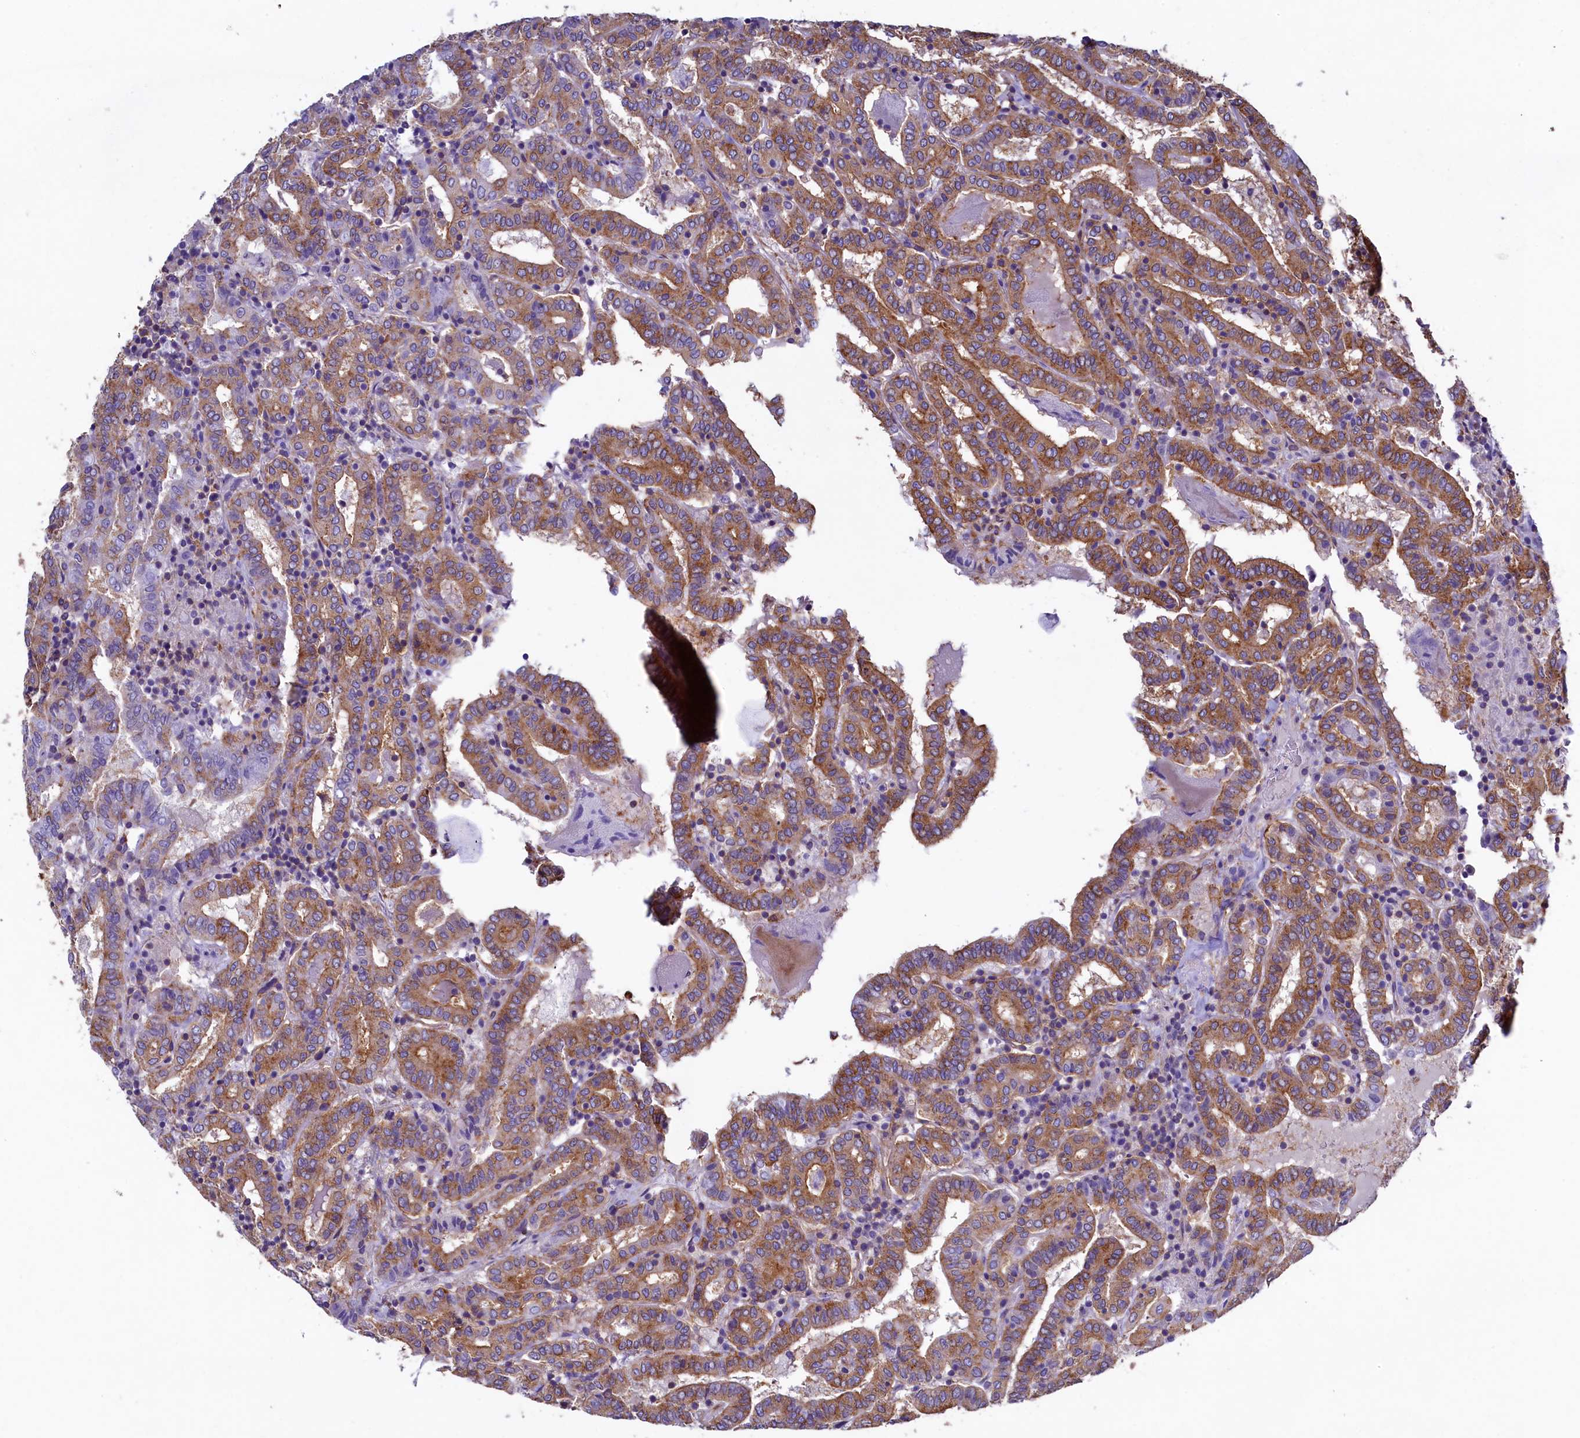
{"staining": {"intensity": "moderate", "quantity": ">75%", "location": "cytoplasmic/membranous"}, "tissue": "thyroid cancer", "cell_type": "Tumor cells", "image_type": "cancer", "snomed": [{"axis": "morphology", "description": "Papillary adenocarcinoma, NOS"}, {"axis": "topography", "description": "Thyroid gland"}], "caption": "Thyroid cancer stained for a protein demonstrates moderate cytoplasmic/membranous positivity in tumor cells.", "gene": "GPR21", "patient": {"sex": "female", "age": 72}}